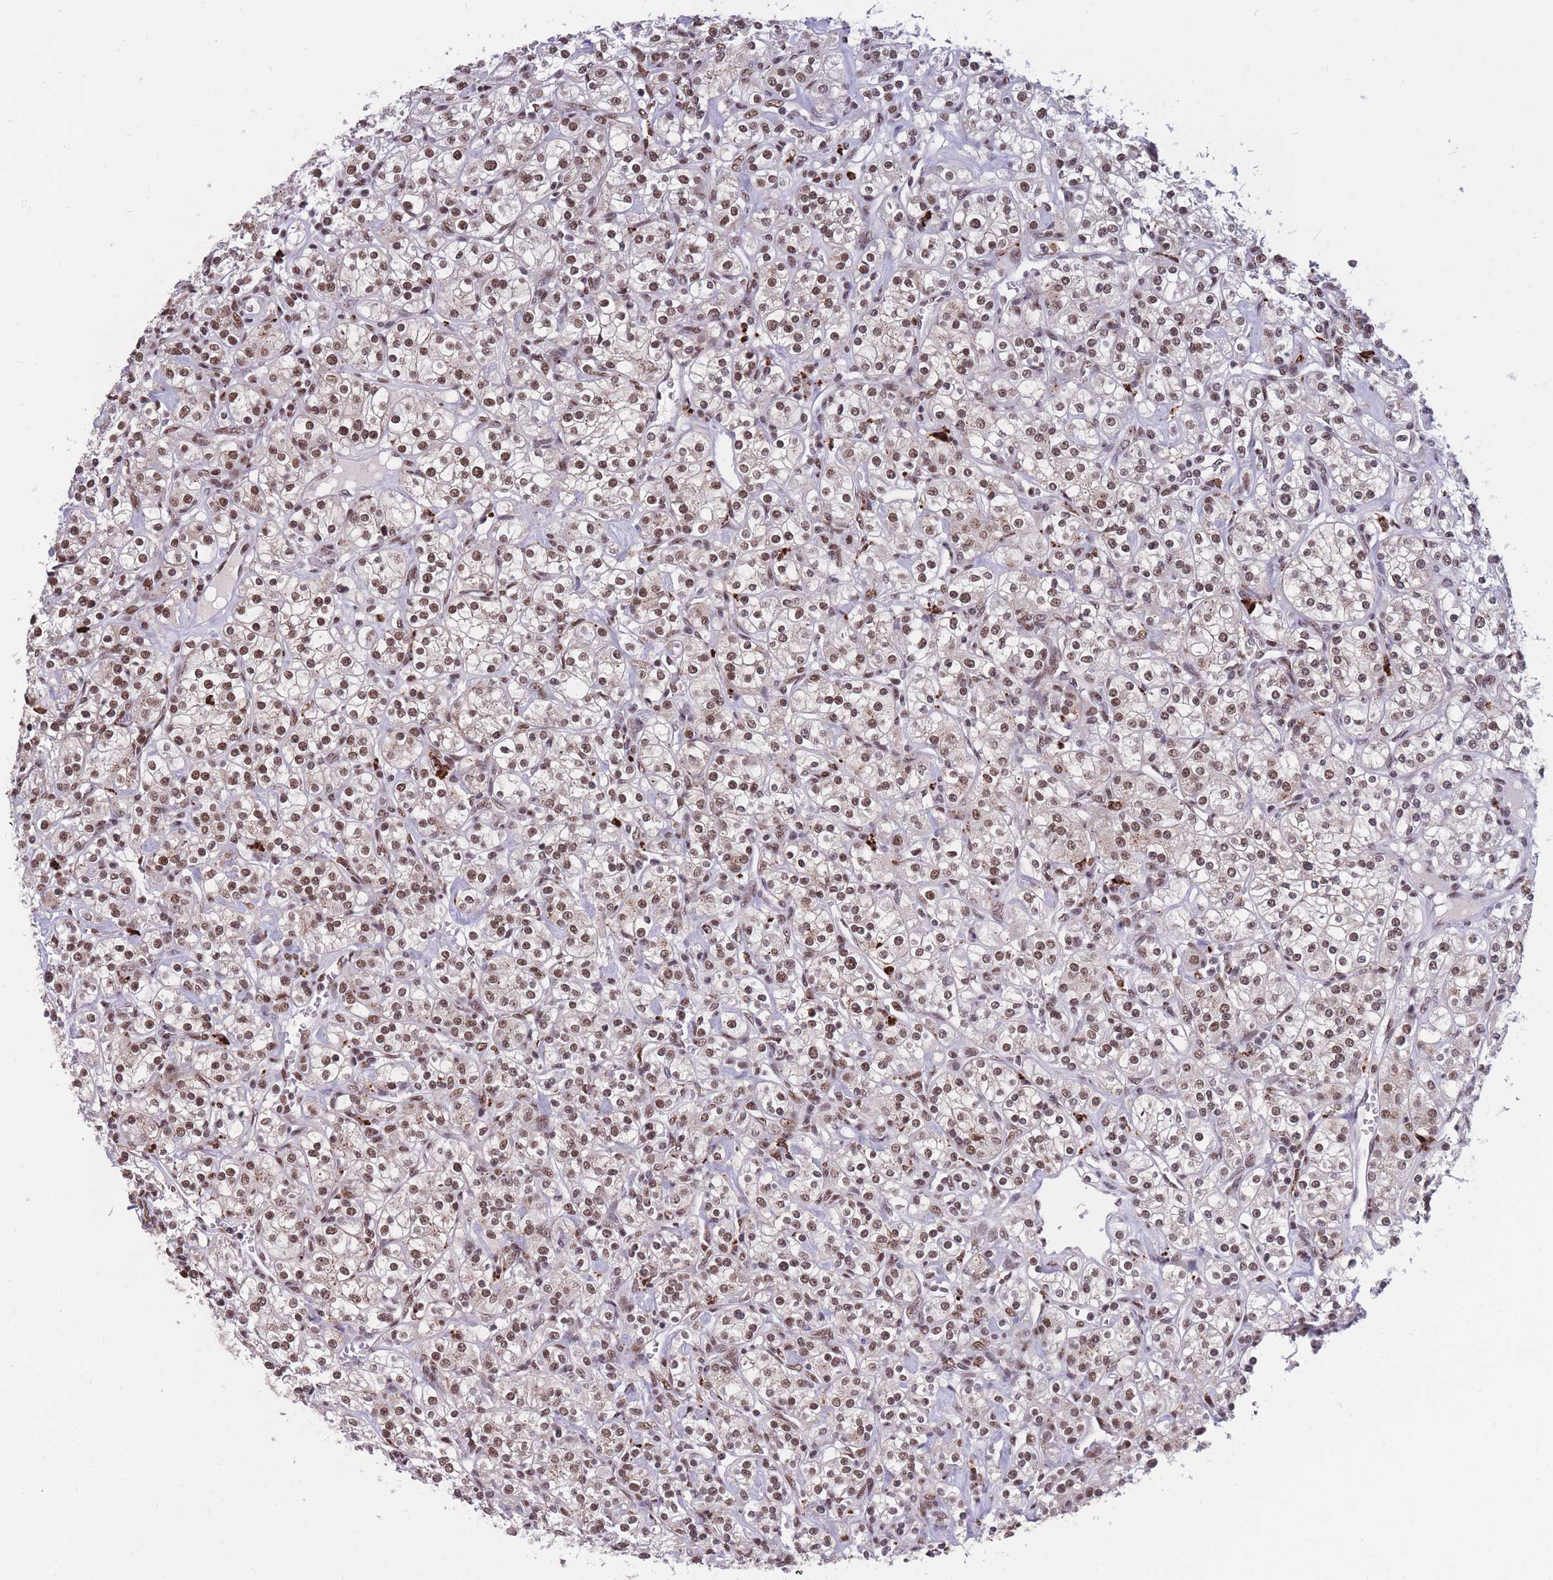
{"staining": {"intensity": "moderate", "quantity": ">75%", "location": "nuclear"}, "tissue": "renal cancer", "cell_type": "Tumor cells", "image_type": "cancer", "snomed": [{"axis": "morphology", "description": "Adenocarcinoma, NOS"}, {"axis": "topography", "description": "Kidney"}], "caption": "Immunohistochemistry (IHC) image of human renal adenocarcinoma stained for a protein (brown), which displays medium levels of moderate nuclear staining in about >75% of tumor cells.", "gene": "PRPF19", "patient": {"sex": "male", "age": 77}}